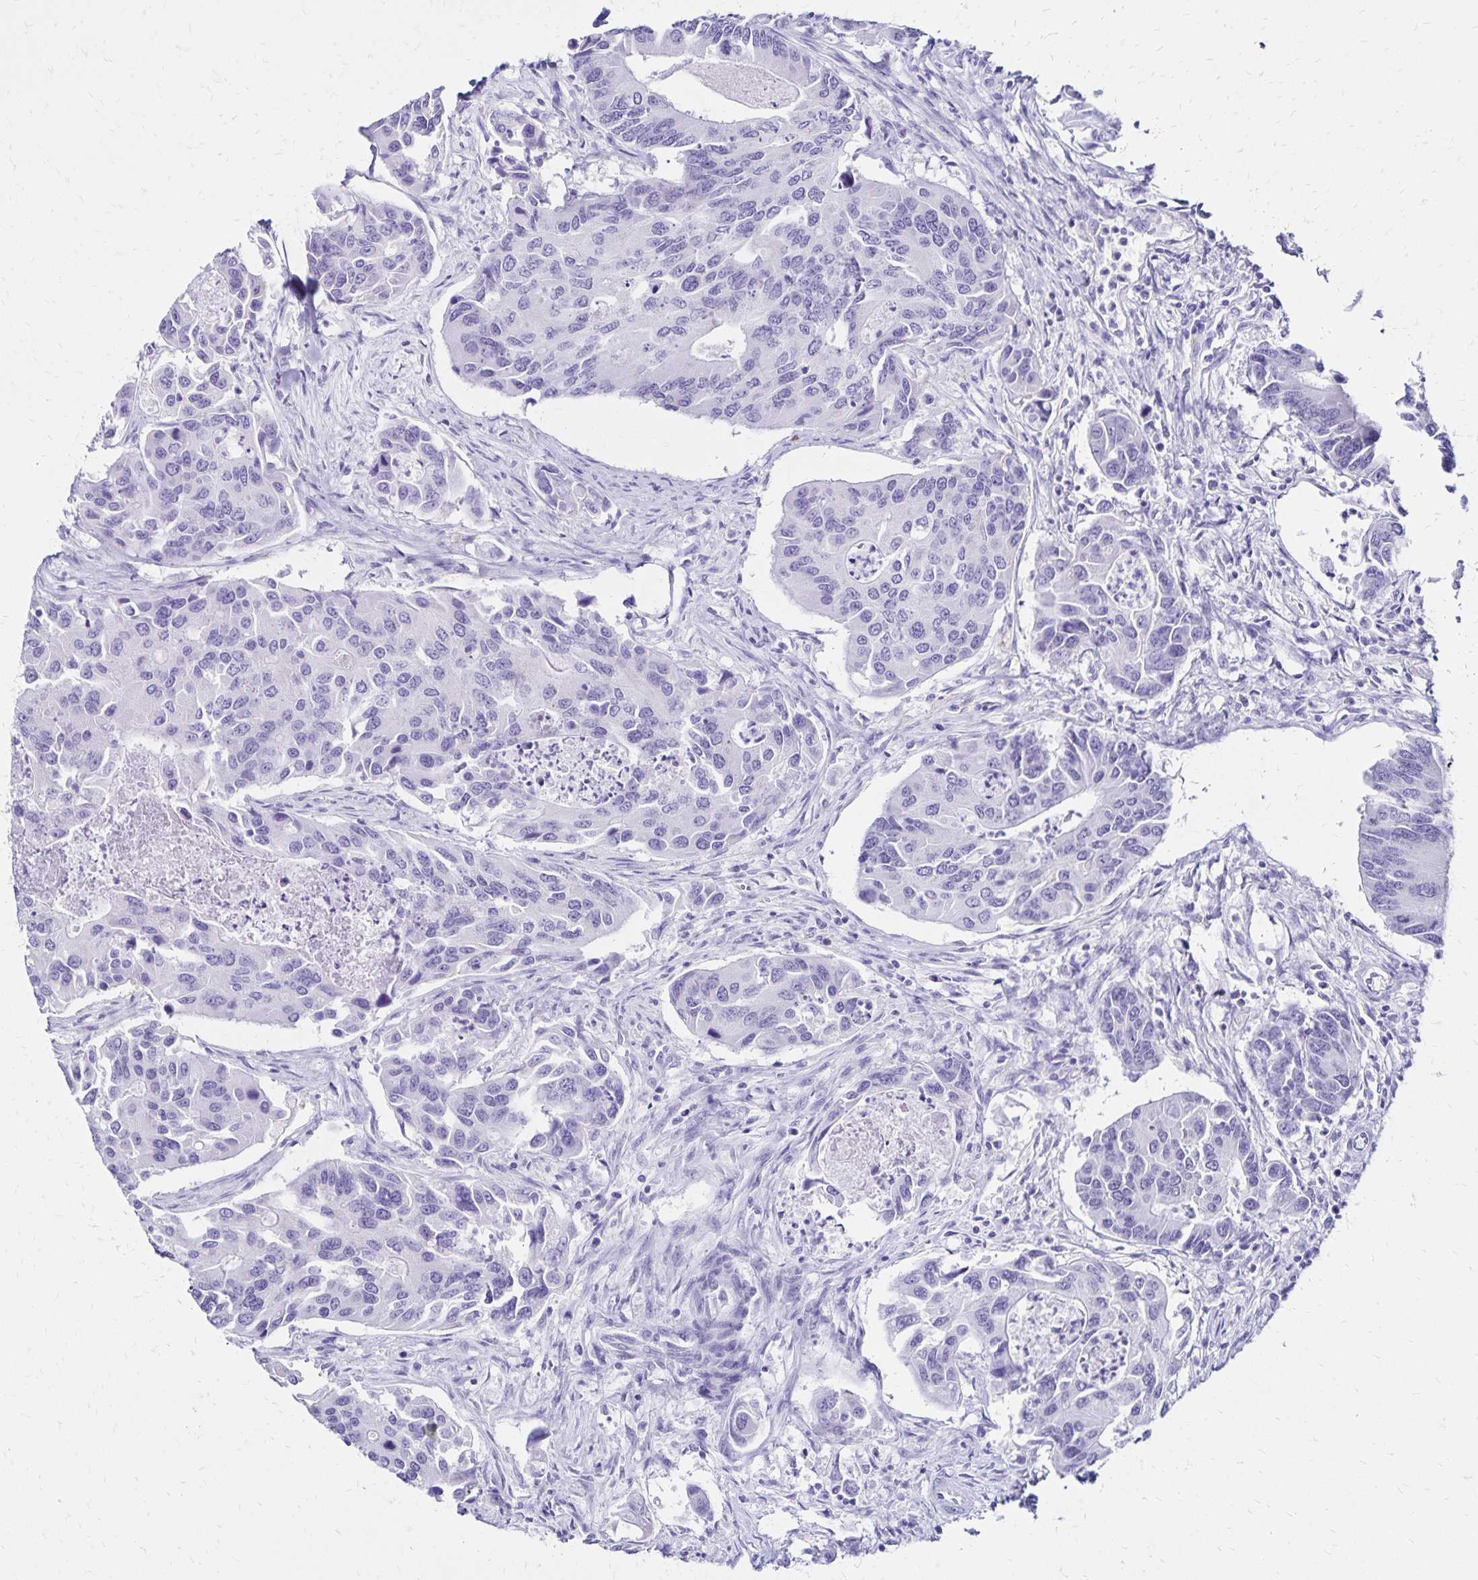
{"staining": {"intensity": "negative", "quantity": "none", "location": "none"}, "tissue": "colorectal cancer", "cell_type": "Tumor cells", "image_type": "cancer", "snomed": [{"axis": "morphology", "description": "Adenocarcinoma, NOS"}, {"axis": "topography", "description": "Colon"}], "caption": "Histopathology image shows no protein expression in tumor cells of colorectal cancer tissue.", "gene": "LIN28B", "patient": {"sex": "female", "age": 67}}